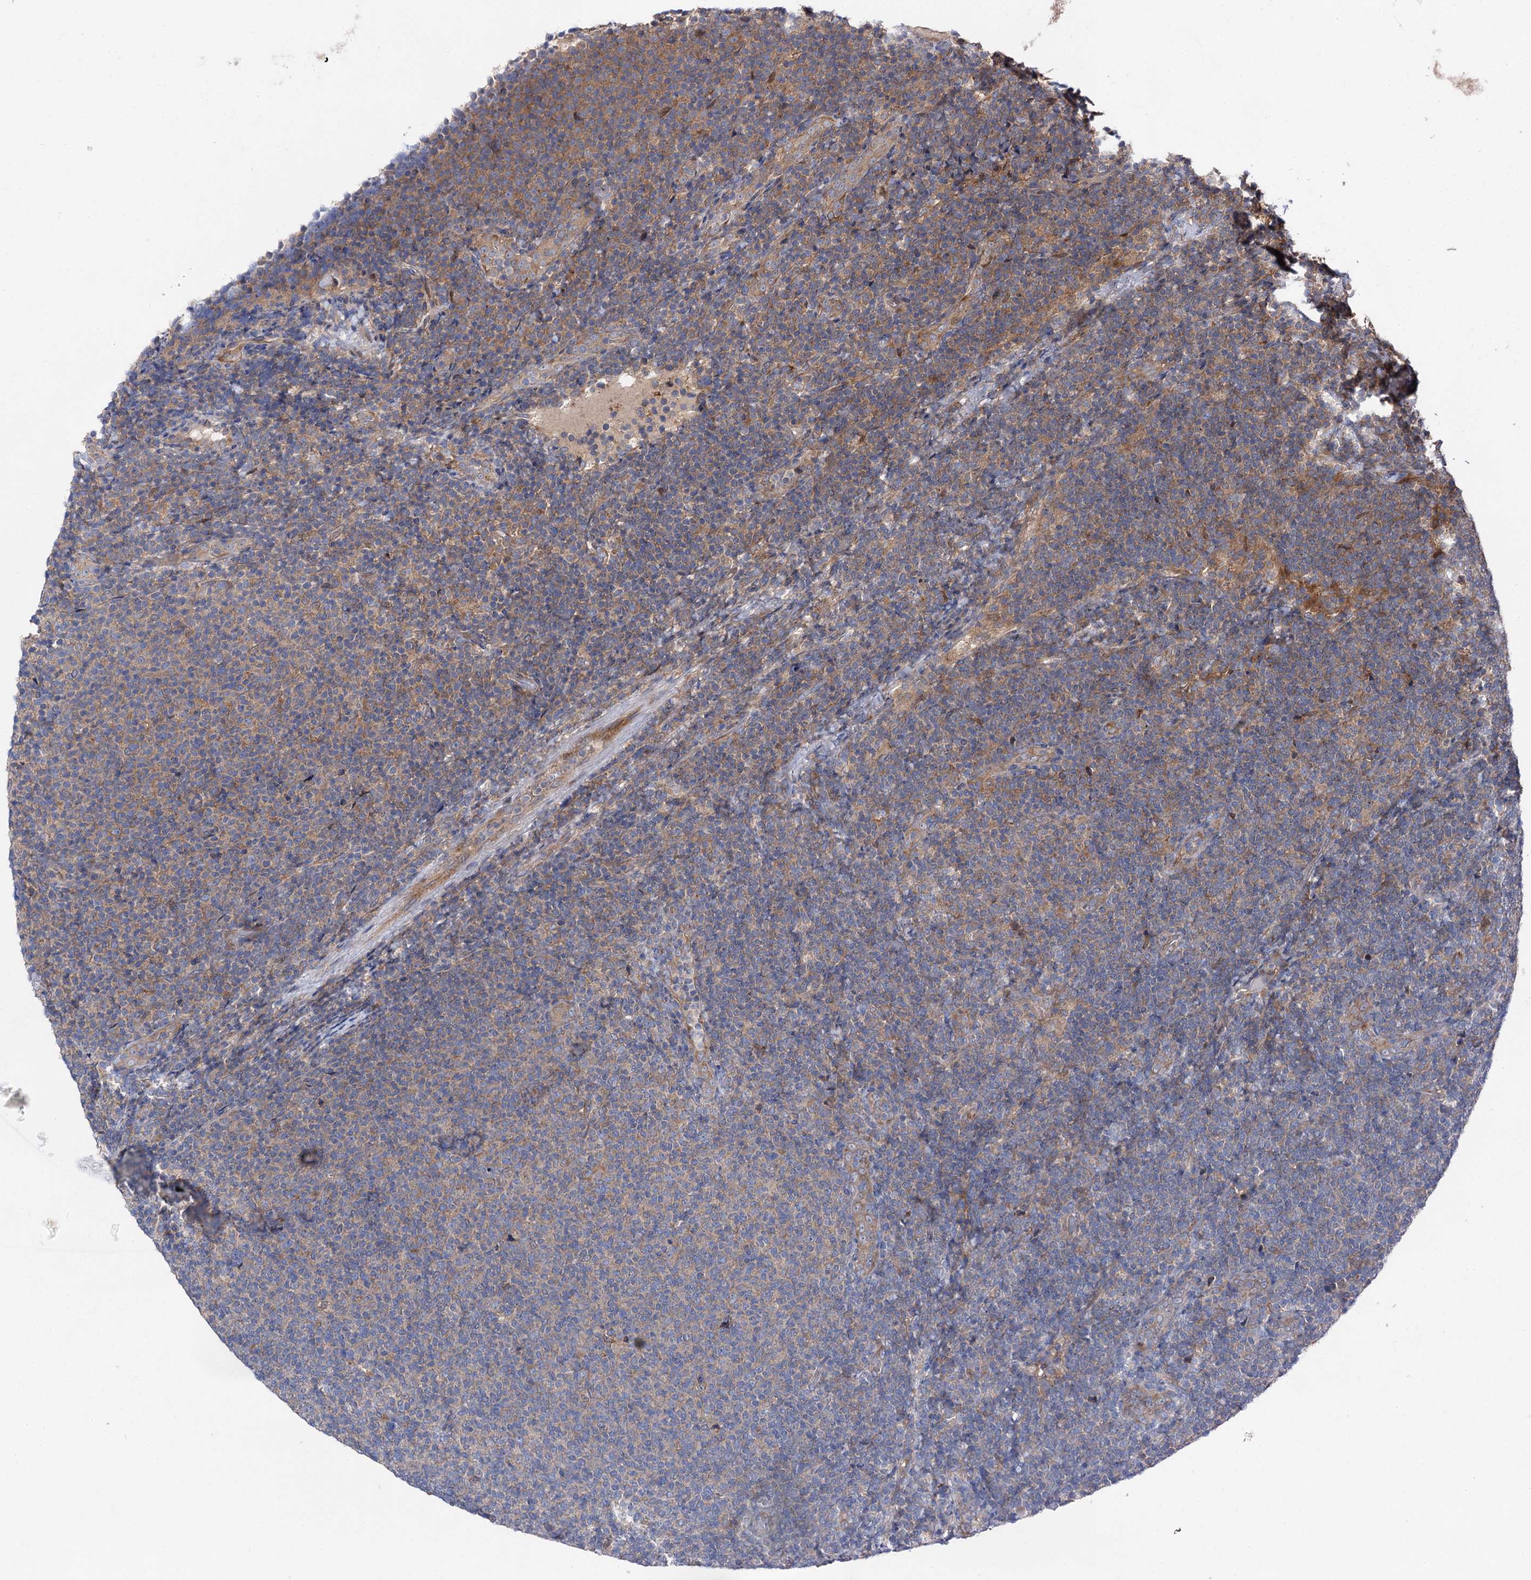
{"staining": {"intensity": "weak", "quantity": "25%-75%", "location": "cytoplasmic/membranous"}, "tissue": "lymphoma", "cell_type": "Tumor cells", "image_type": "cancer", "snomed": [{"axis": "morphology", "description": "Malignant lymphoma, non-Hodgkin's type, Low grade"}, {"axis": "topography", "description": "Lymph node"}], "caption": "DAB (3,3'-diaminobenzidine) immunohistochemical staining of human low-grade malignant lymphoma, non-Hodgkin's type demonstrates weak cytoplasmic/membranous protein staining in about 25%-75% of tumor cells. The staining was performed using DAB (3,3'-diaminobenzidine), with brown indicating positive protein expression. Nuclei are stained blue with hematoxylin.", "gene": "NAA25", "patient": {"sex": "male", "age": 66}}